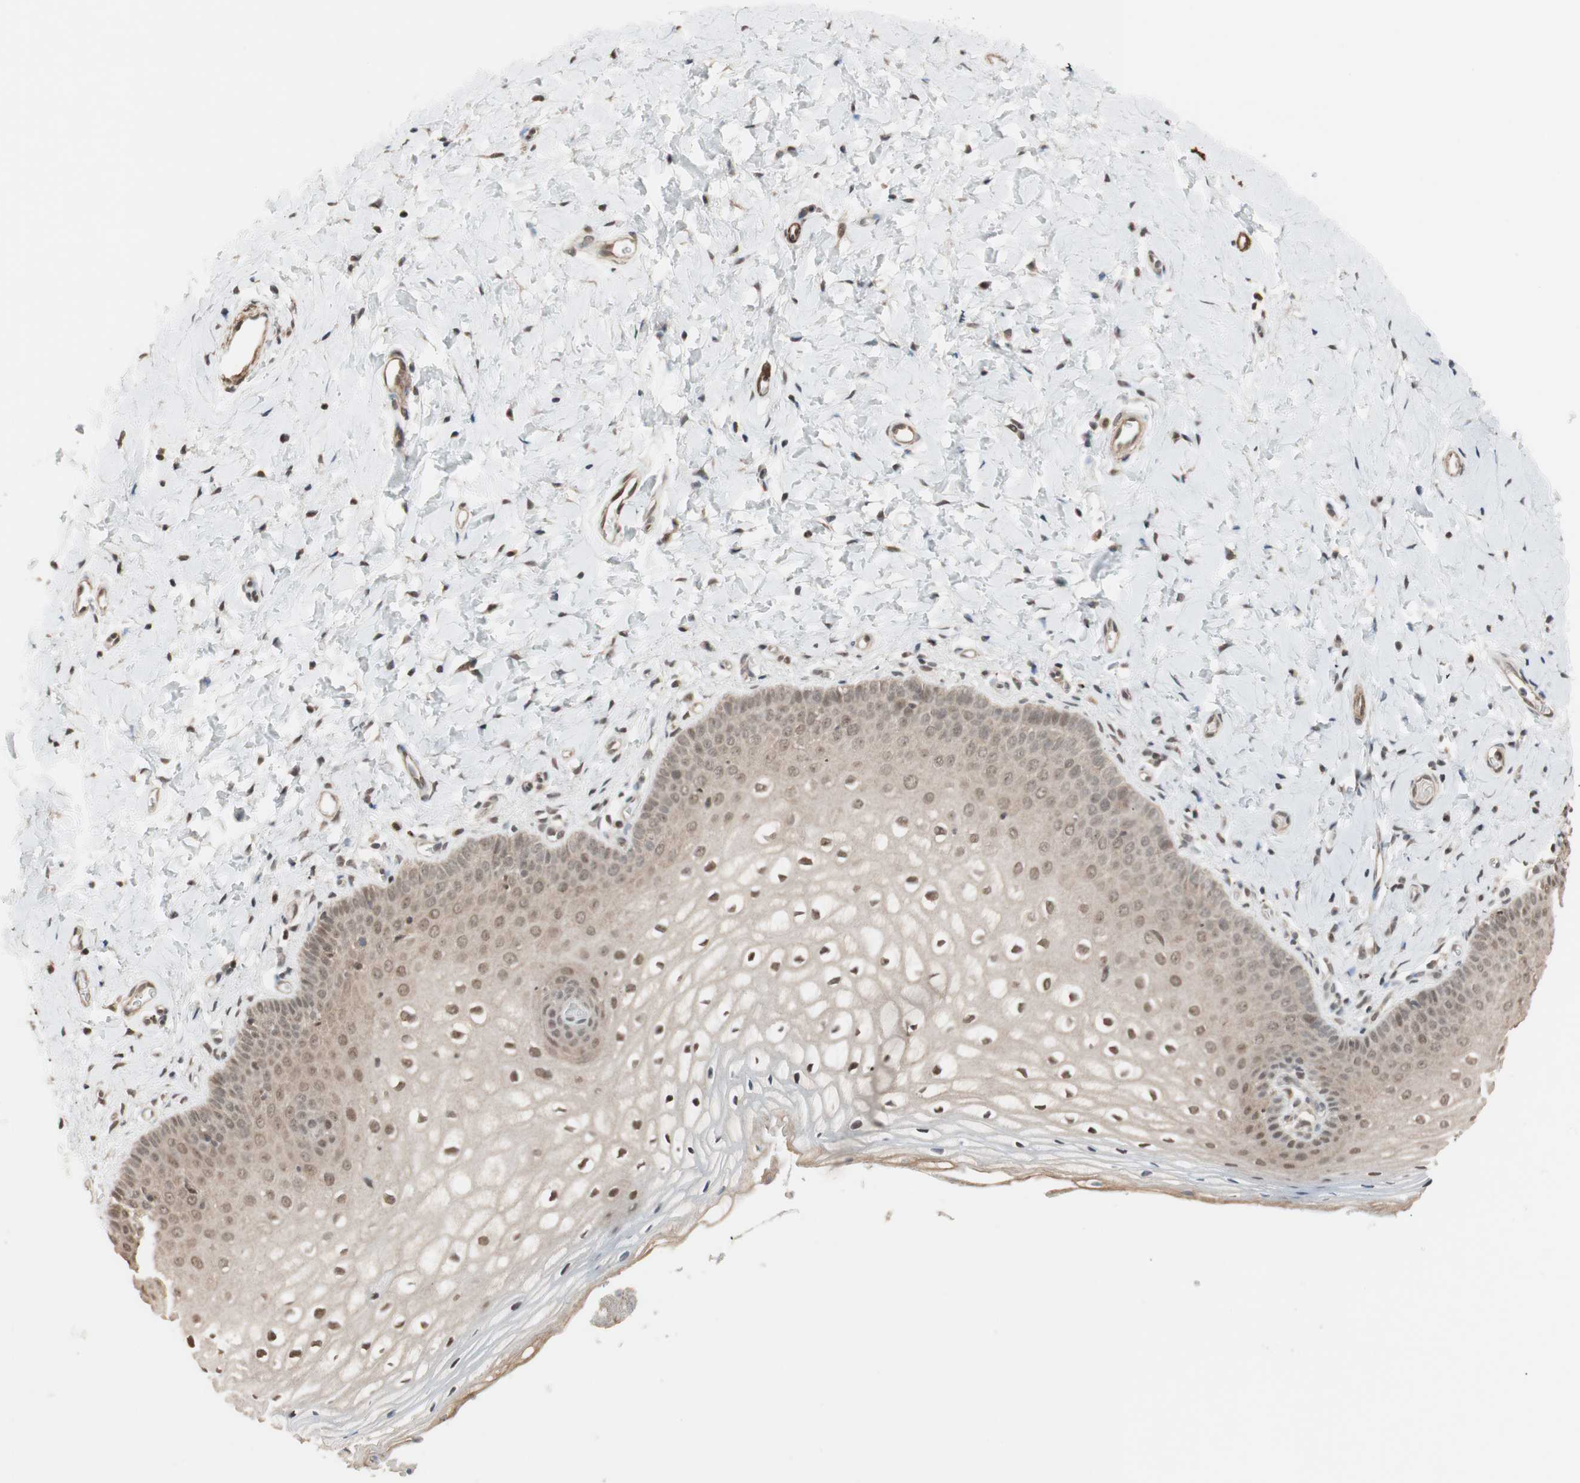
{"staining": {"intensity": "moderate", "quantity": "25%-75%", "location": "cytoplasmic/membranous,nuclear"}, "tissue": "vagina", "cell_type": "Squamous epithelial cells", "image_type": "normal", "snomed": [{"axis": "morphology", "description": "Normal tissue, NOS"}, {"axis": "topography", "description": "Vagina"}], "caption": "Brown immunohistochemical staining in unremarkable human vagina reveals moderate cytoplasmic/membranous,nuclear staining in approximately 25%-75% of squamous epithelial cells.", "gene": "DRAP1", "patient": {"sex": "female", "age": 55}}